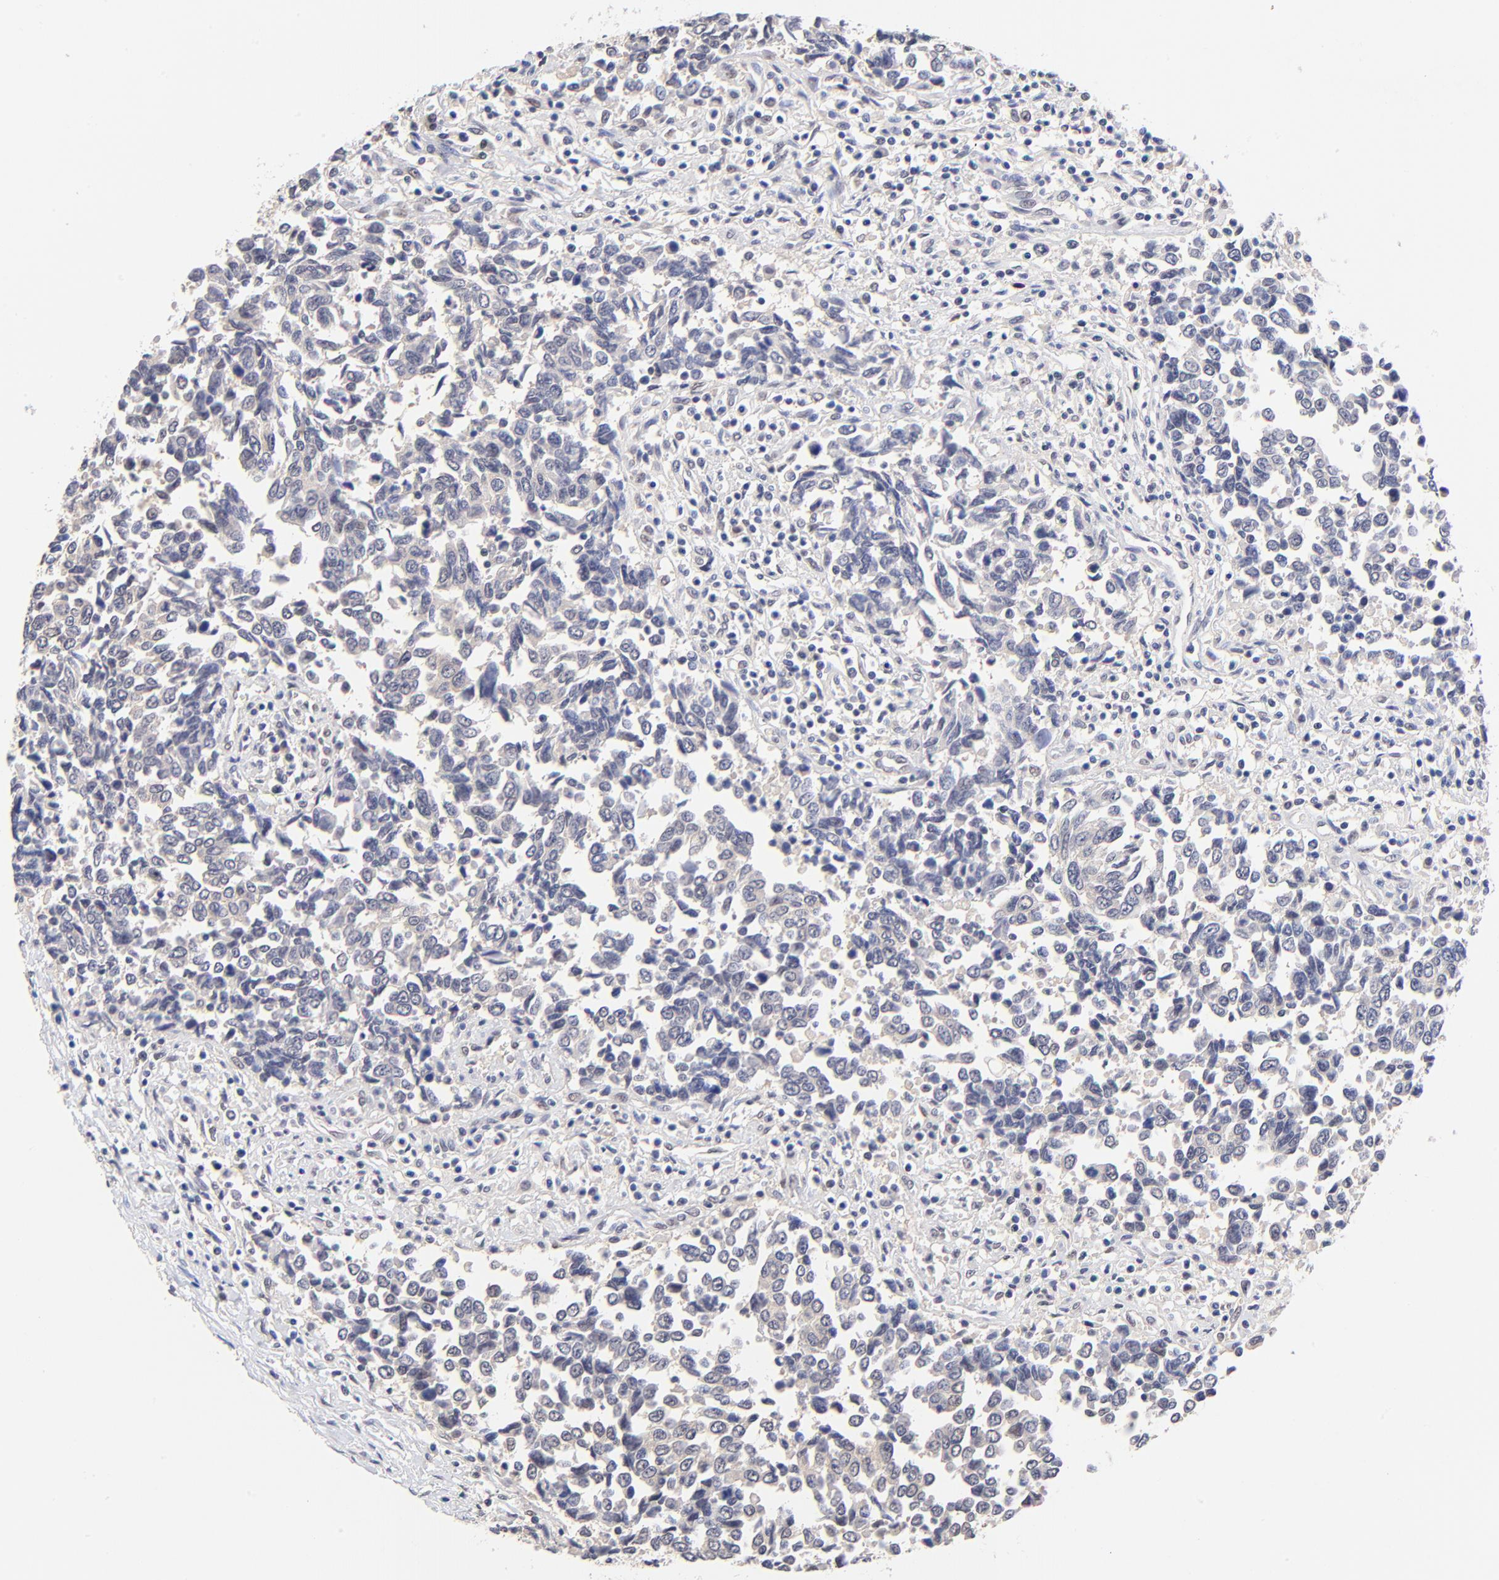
{"staining": {"intensity": "negative", "quantity": "none", "location": "none"}, "tissue": "urothelial cancer", "cell_type": "Tumor cells", "image_type": "cancer", "snomed": [{"axis": "morphology", "description": "Urothelial carcinoma, High grade"}, {"axis": "topography", "description": "Urinary bladder"}], "caption": "Human urothelial carcinoma (high-grade) stained for a protein using immunohistochemistry shows no positivity in tumor cells.", "gene": "TXNL1", "patient": {"sex": "male", "age": 86}}